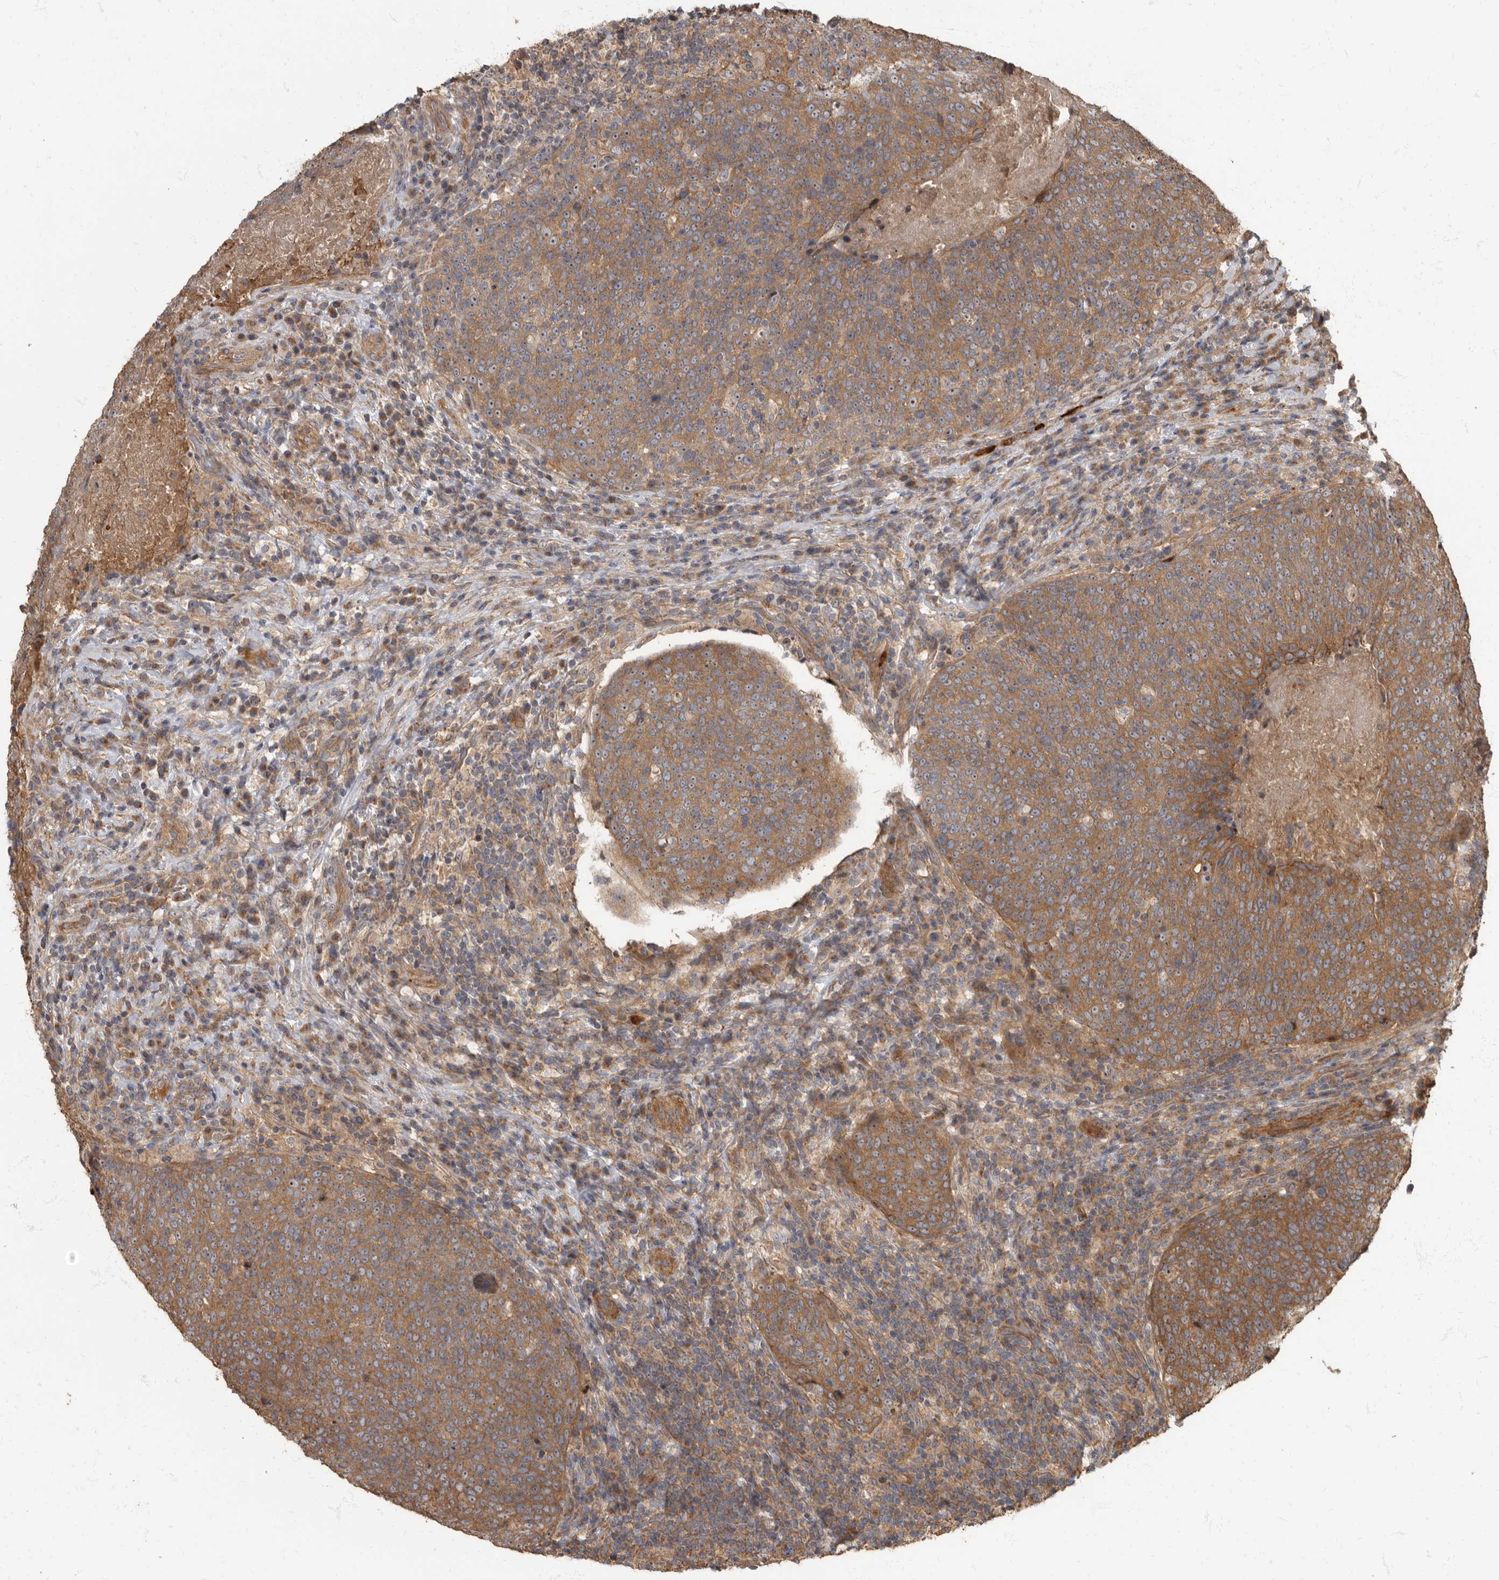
{"staining": {"intensity": "moderate", "quantity": ">75%", "location": "cytoplasmic/membranous"}, "tissue": "head and neck cancer", "cell_type": "Tumor cells", "image_type": "cancer", "snomed": [{"axis": "morphology", "description": "Squamous cell carcinoma, NOS"}, {"axis": "morphology", "description": "Squamous cell carcinoma, metastatic, NOS"}, {"axis": "topography", "description": "Lymph node"}, {"axis": "topography", "description": "Head-Neck"}], "caption": "Immunohistochemistry (IHC) staining of head and neck squamous cell carcinoma, which reveals medium levels of moderate cytoplasmic/membranous expression in approximately >75% of tumor cells indicating moderate cytoplasmic/membranous protein positivity. The staining was performed using DAB (3,3'-diaminobenzidine) (brown) for protein detection and nuclei were counterstained in hematoxylin (blue).", "gene": "DAAM1", "patient": {"sex": "male", "age": 62}}